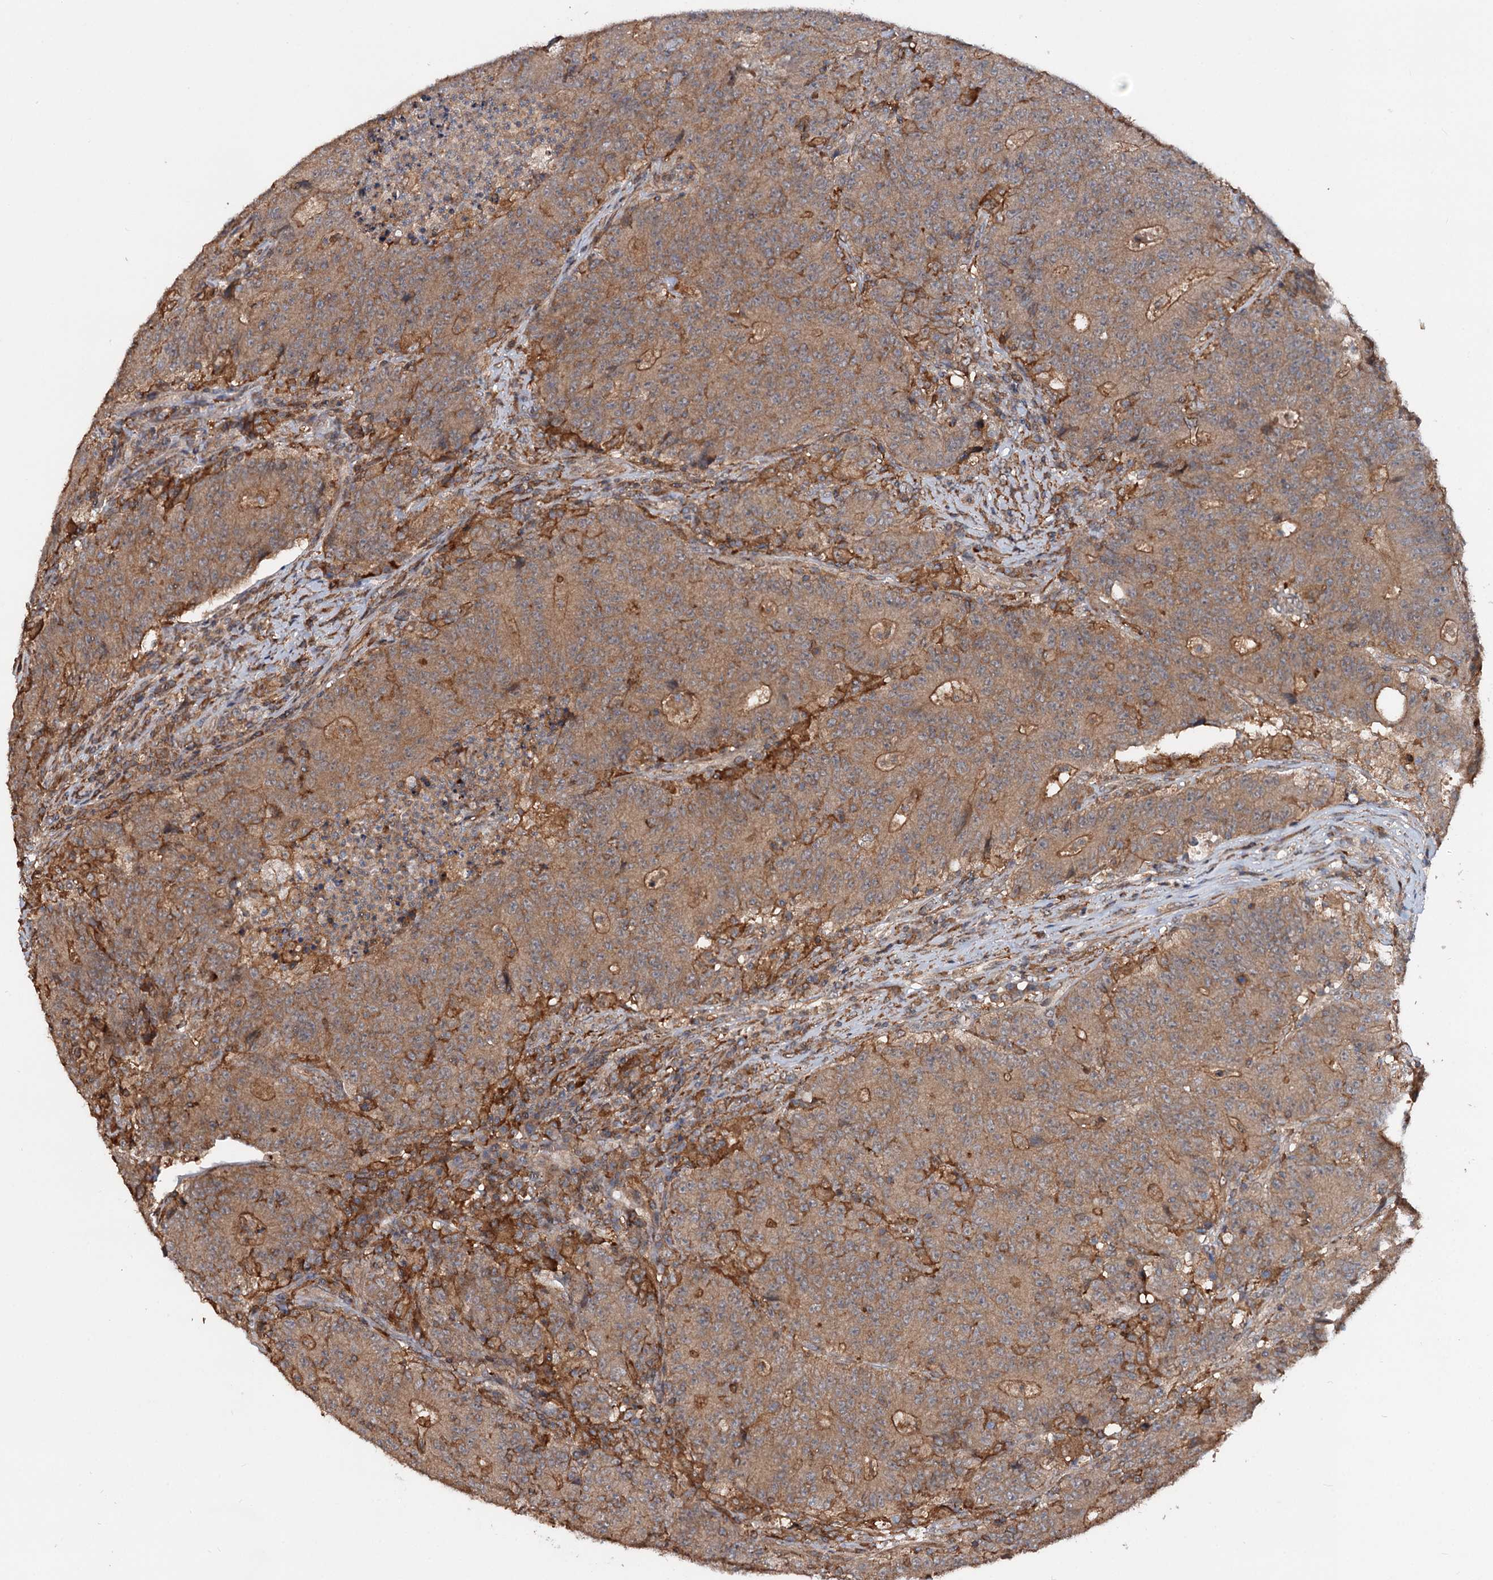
{"staining": {"intensity": "moderate", "quantity": ">75%", "location": "cytoplasmic/membranous"}, "tissue": "colorectal cancer", "cell_type": "Tumor cells", "image_type": "cancer", "snomed": [{"axis": "morphology", "description": "Adenocarcinoma, NOS"}, {"axis": "topography", "description": "Colon"}], "caption": "There is medium levels of moderate cytoplasmic/membranous staining in tumor cells of adenocarcinoma (colorectal), as demonstrated by immunohistochemical staining (brown color).", "gene": "GRIP1", "patient": {"sex": "female", "age": 75}}